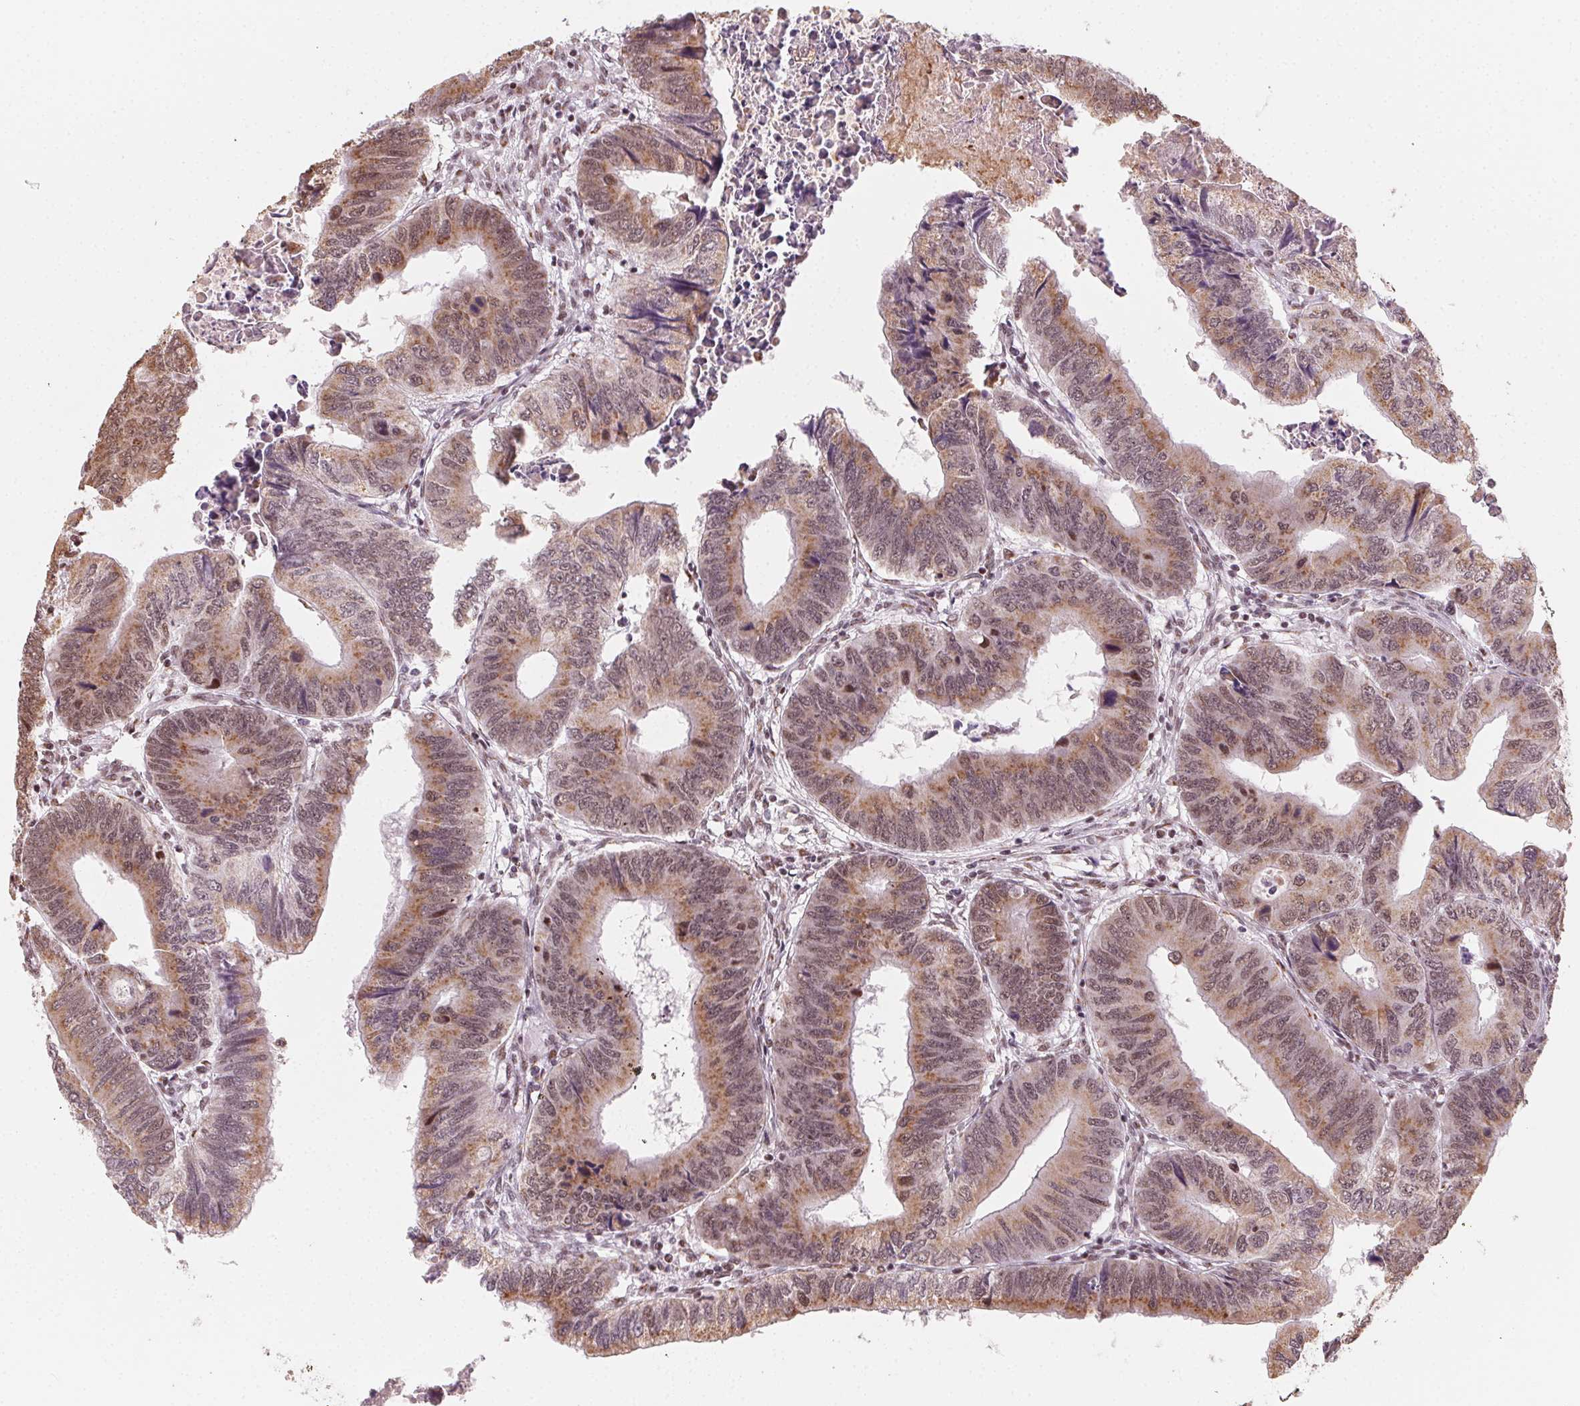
{"staining": {"intensity": "moderate", "quantity": ">75%", "location": "cytoplasmic/membranous,nuclear"}, "tissue": "colorectal cancer", "cell_type": "Tumor cells", "image_type": "cancer", "snomed": [{"axis": "morphology", "description": "Adenocarcinoma, NOS"}, {"axis": "topography", "description": "Colon"}], "caption": "Colorectal cancer stained for a protein shows moderate cytoplasmic/membranous and nuclear positivity in tumor cells.", "gene": "TOPORS", "patient": {"sex": "male", "age": 53}}